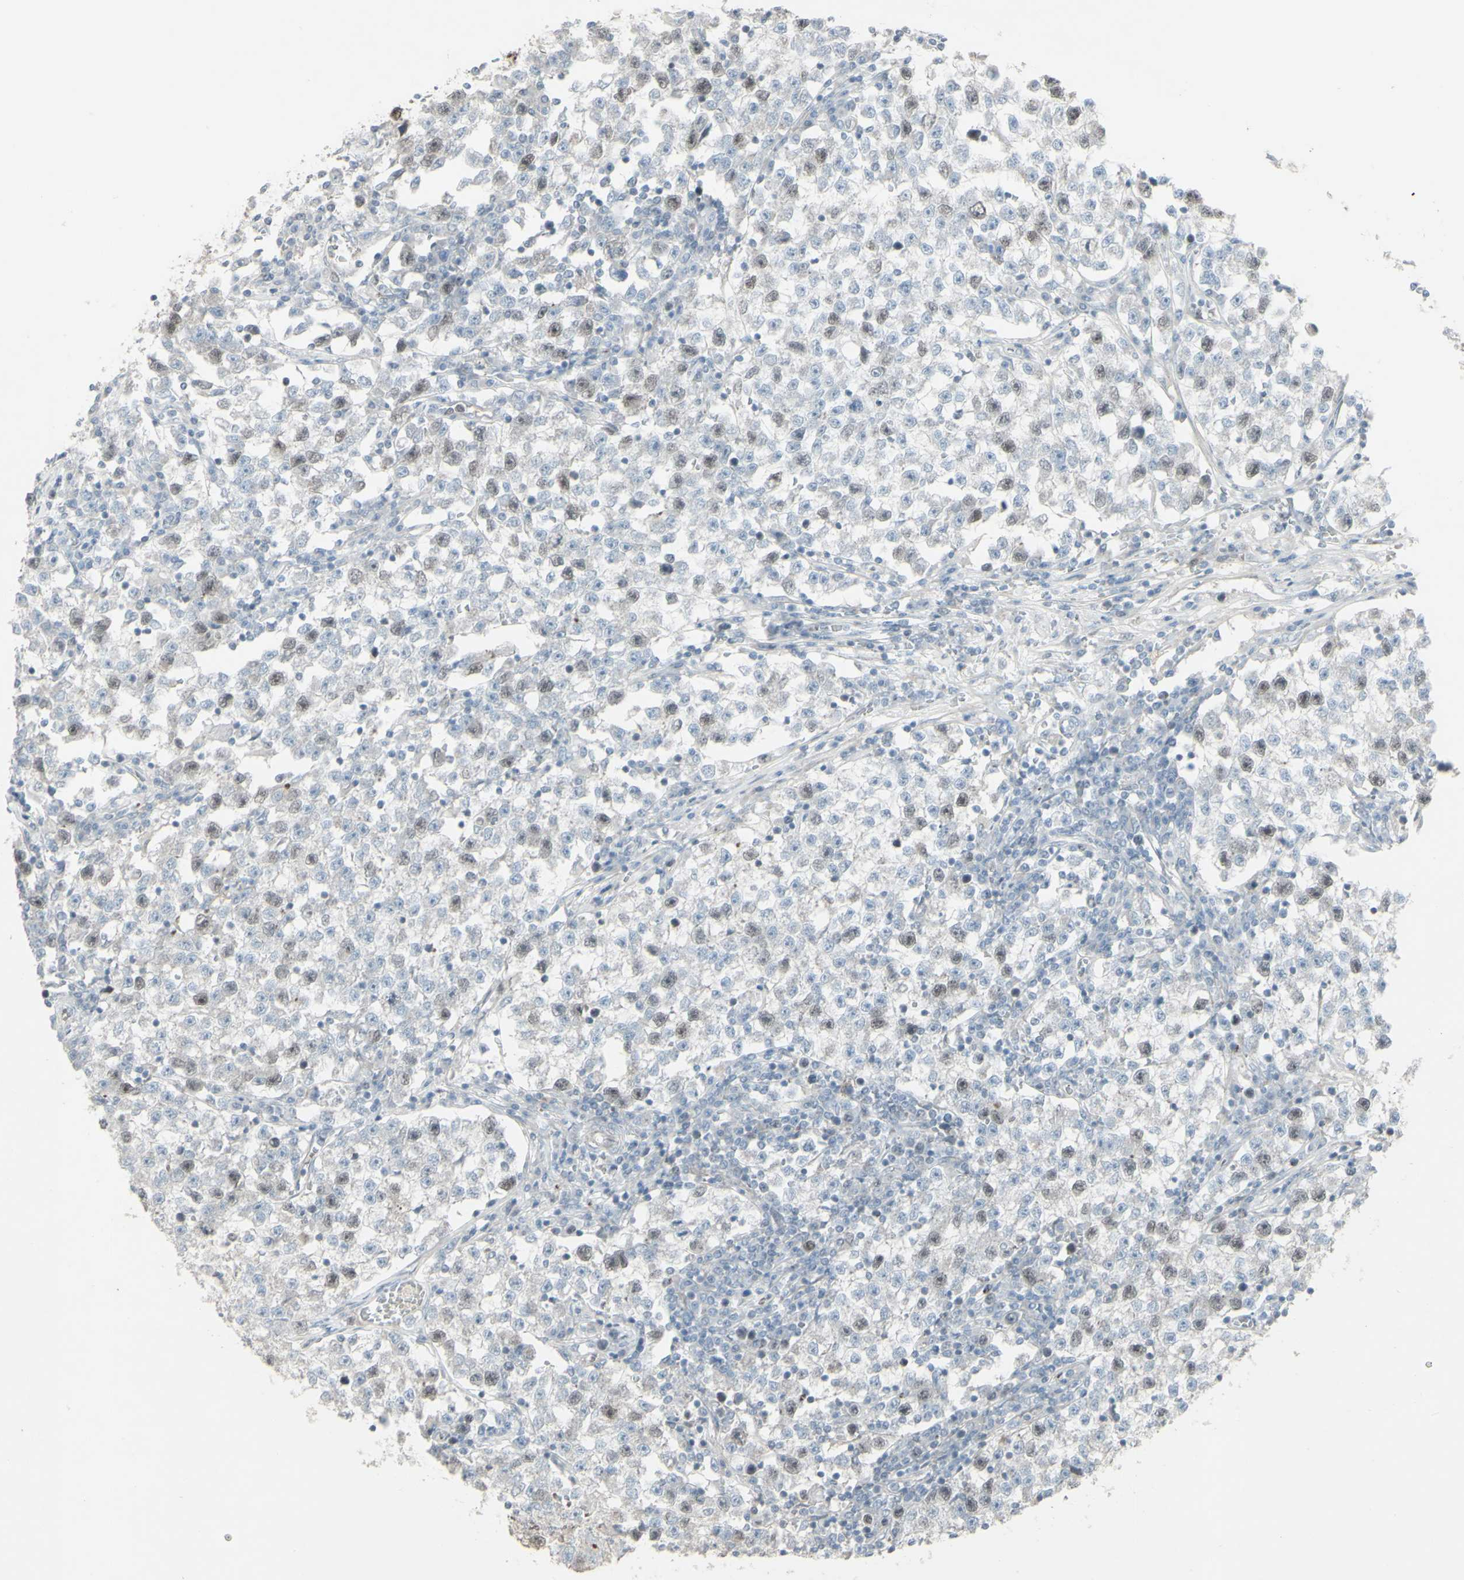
{"staining": {"intensity": "weak", "quantity": "<25%", "location": "nuclear"}, "tissue": "testis cancer", "cell_type": "Tumor cells", "image_type": "cancer", "snomed": [{"axis": "morphology", "description": "Seminoma, NOS"}, {"axis": "topography", "description": "Testis"}], "caption": "There is no significant expression in tumor cells of testis seminoma. Brightfield microscopy of immunohistochemistry stained with DAB (3,3'-diaminobenzidine) (brown) and hematoxylin (blue), captured at high magnification.", "gene": "GMNN", "patient": {"sex": "male", "age": 22}}